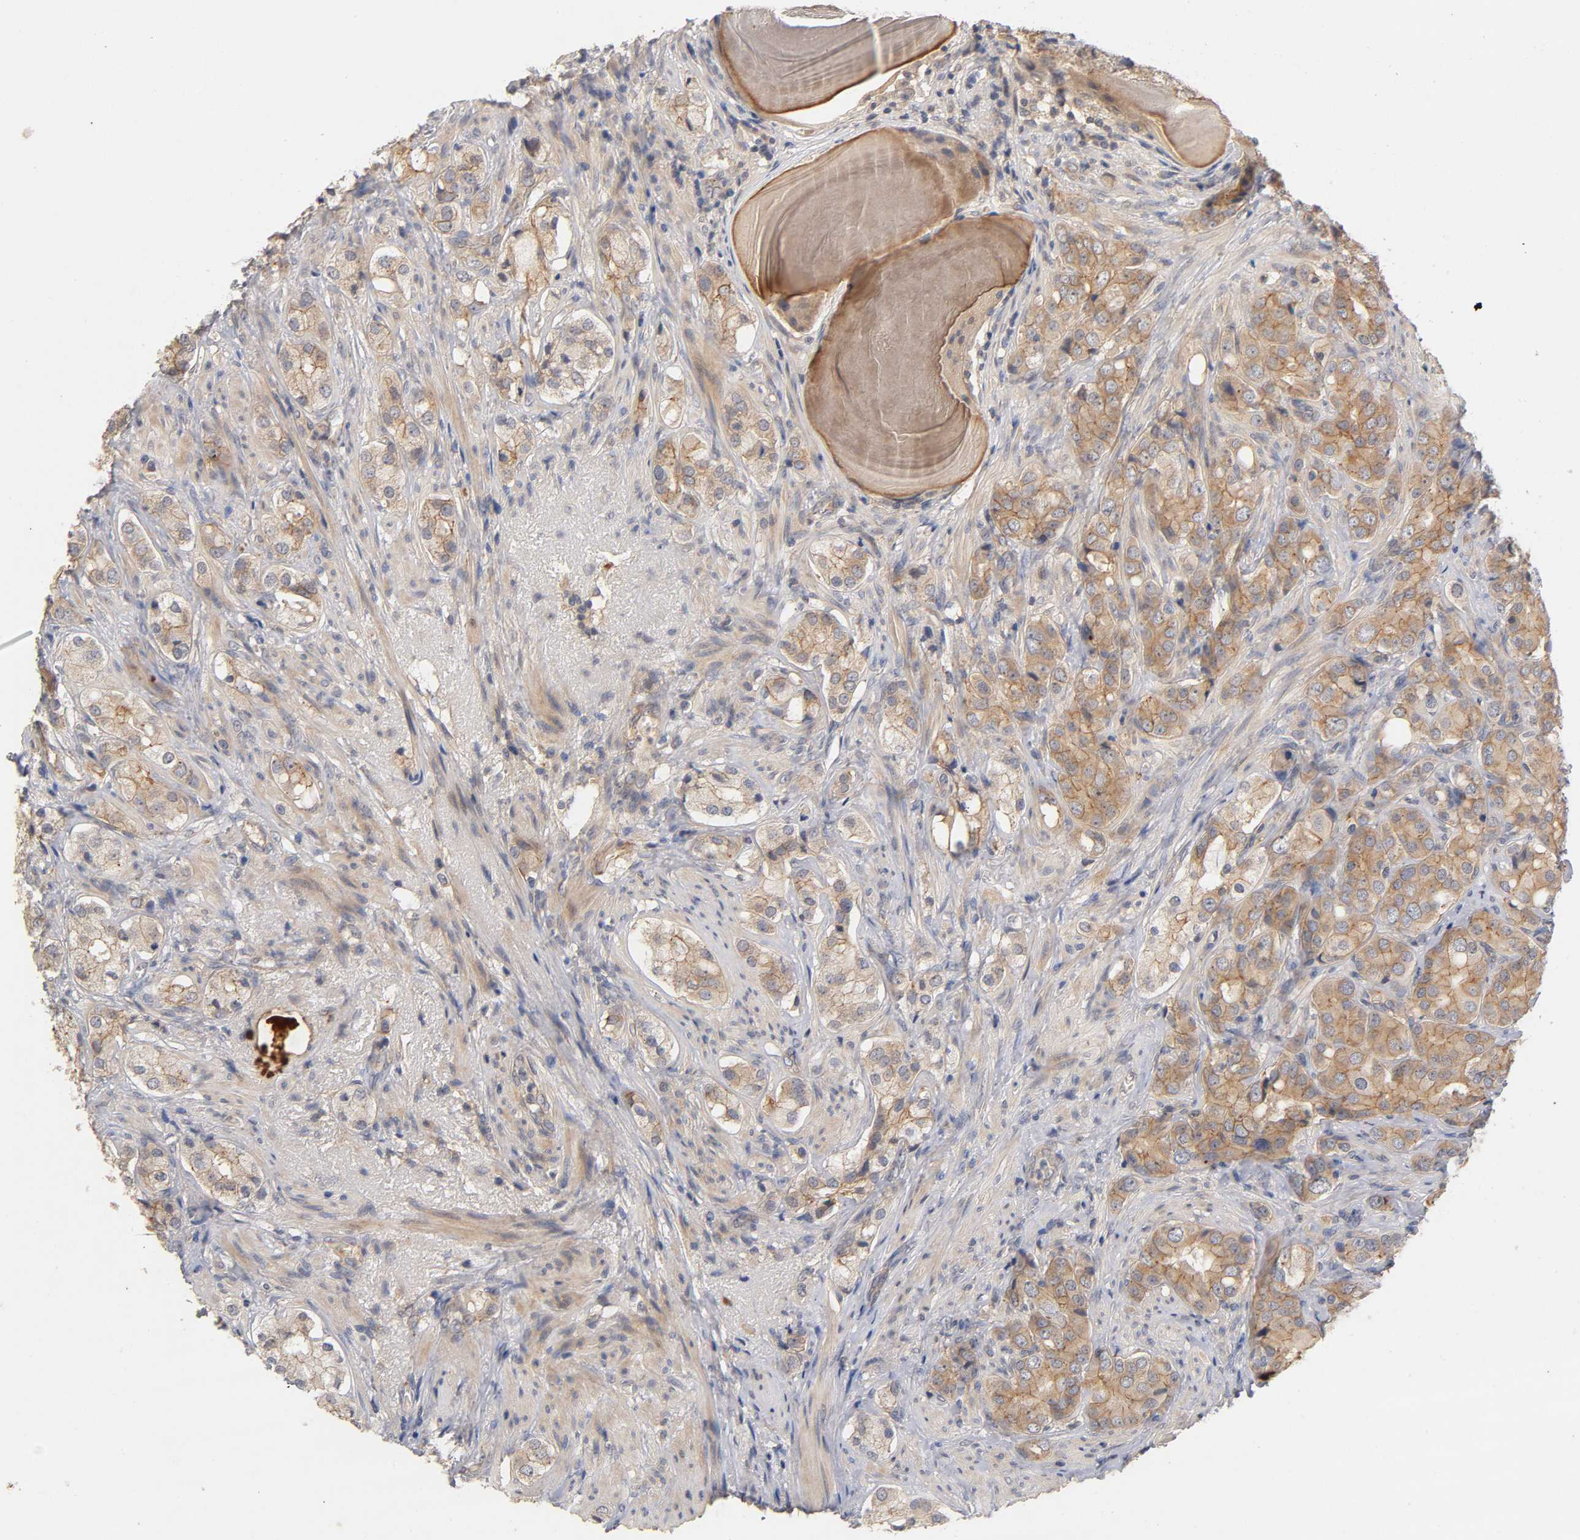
{"staining": {"intensity": "moderate", "quantity": ">75%", "location": "cytoplasmic/membranous"}, "tissue": "prostate cancer", "cell_type": "Tumor cells", "image_type": "cancer", "snomed": [{"axis": "morphology", "description": "Adenocarcinoma, High grade"}, {"axis": "topography", "description": "Prostate"}], "caption": "Immunohistochemistry photomicrograph of neoplastic tissue: human high-grade adenocarcinoma (prostate) stained using immunohistochemistry demonstrates medium levels of moderate protein expression localized specifically in the cytoplasmic/membranous of tumor cells, appearing as a cytoplasmic/membranous brown color.", "gene": "PDZD11", "patient": {"sex": "male", "age": 68}}